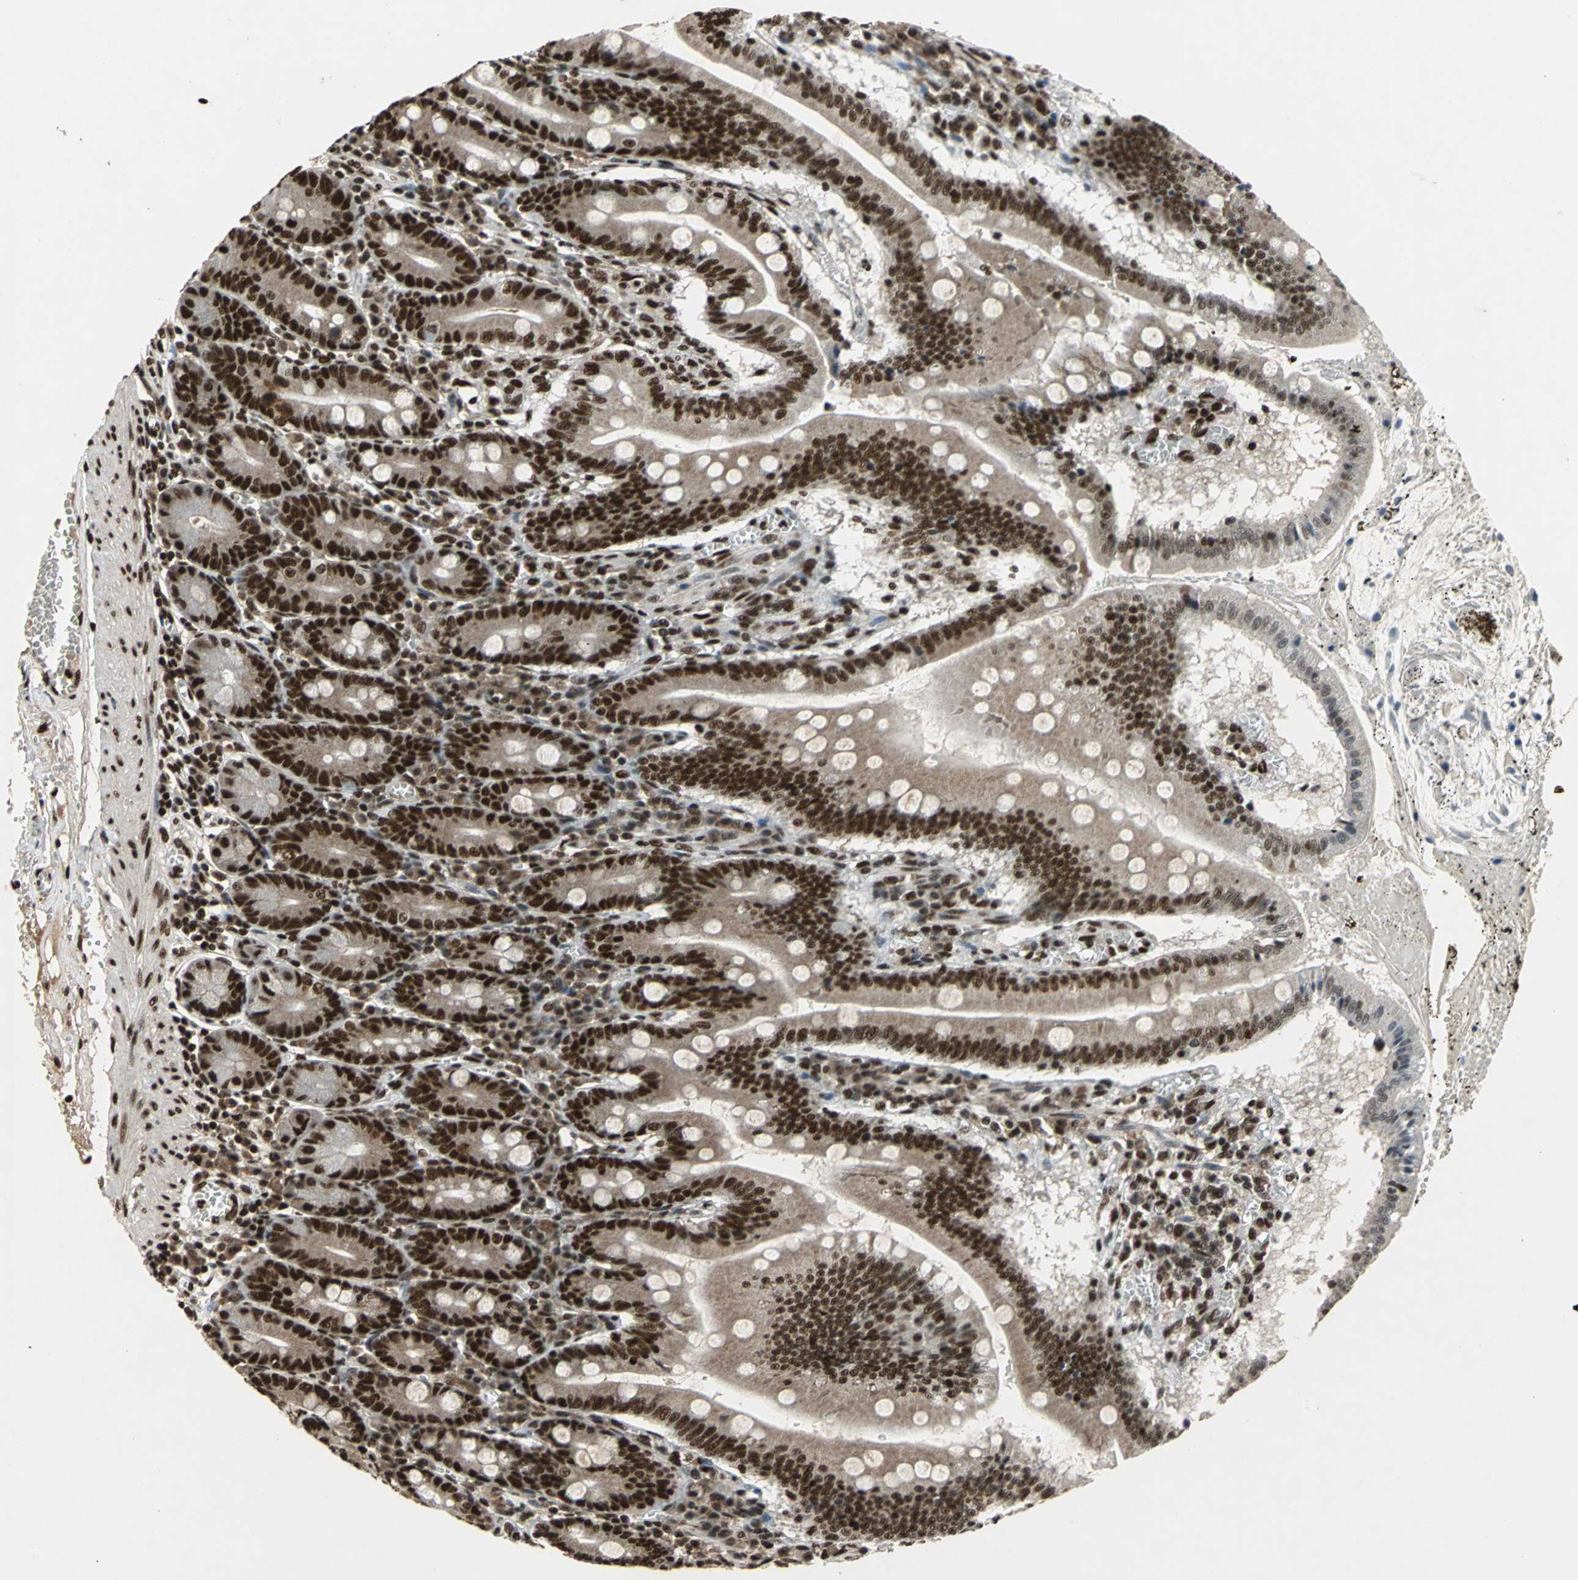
{"staining": {"intensity": "strong", "quantity": ">75%", "location": "nuclear"}, "tissue": "small intestine", "cell_type": "Glandular cells", "image_type": "normal", "snomed": [{"axis": "morphology", "description": "Normal tissue, NOS"}, {"axis": "topography", "description": "Small intestine"}], "caption": "Immunohistochemistry (IHC) (DAB (3,3'-diaminobenzidine)) staining of normal human small intestine demonstrates strong nuclear protein positivity in about >75% of glandular cells.", "gene": "MTA2", "patient": {"sex": "male", "age": 71}}